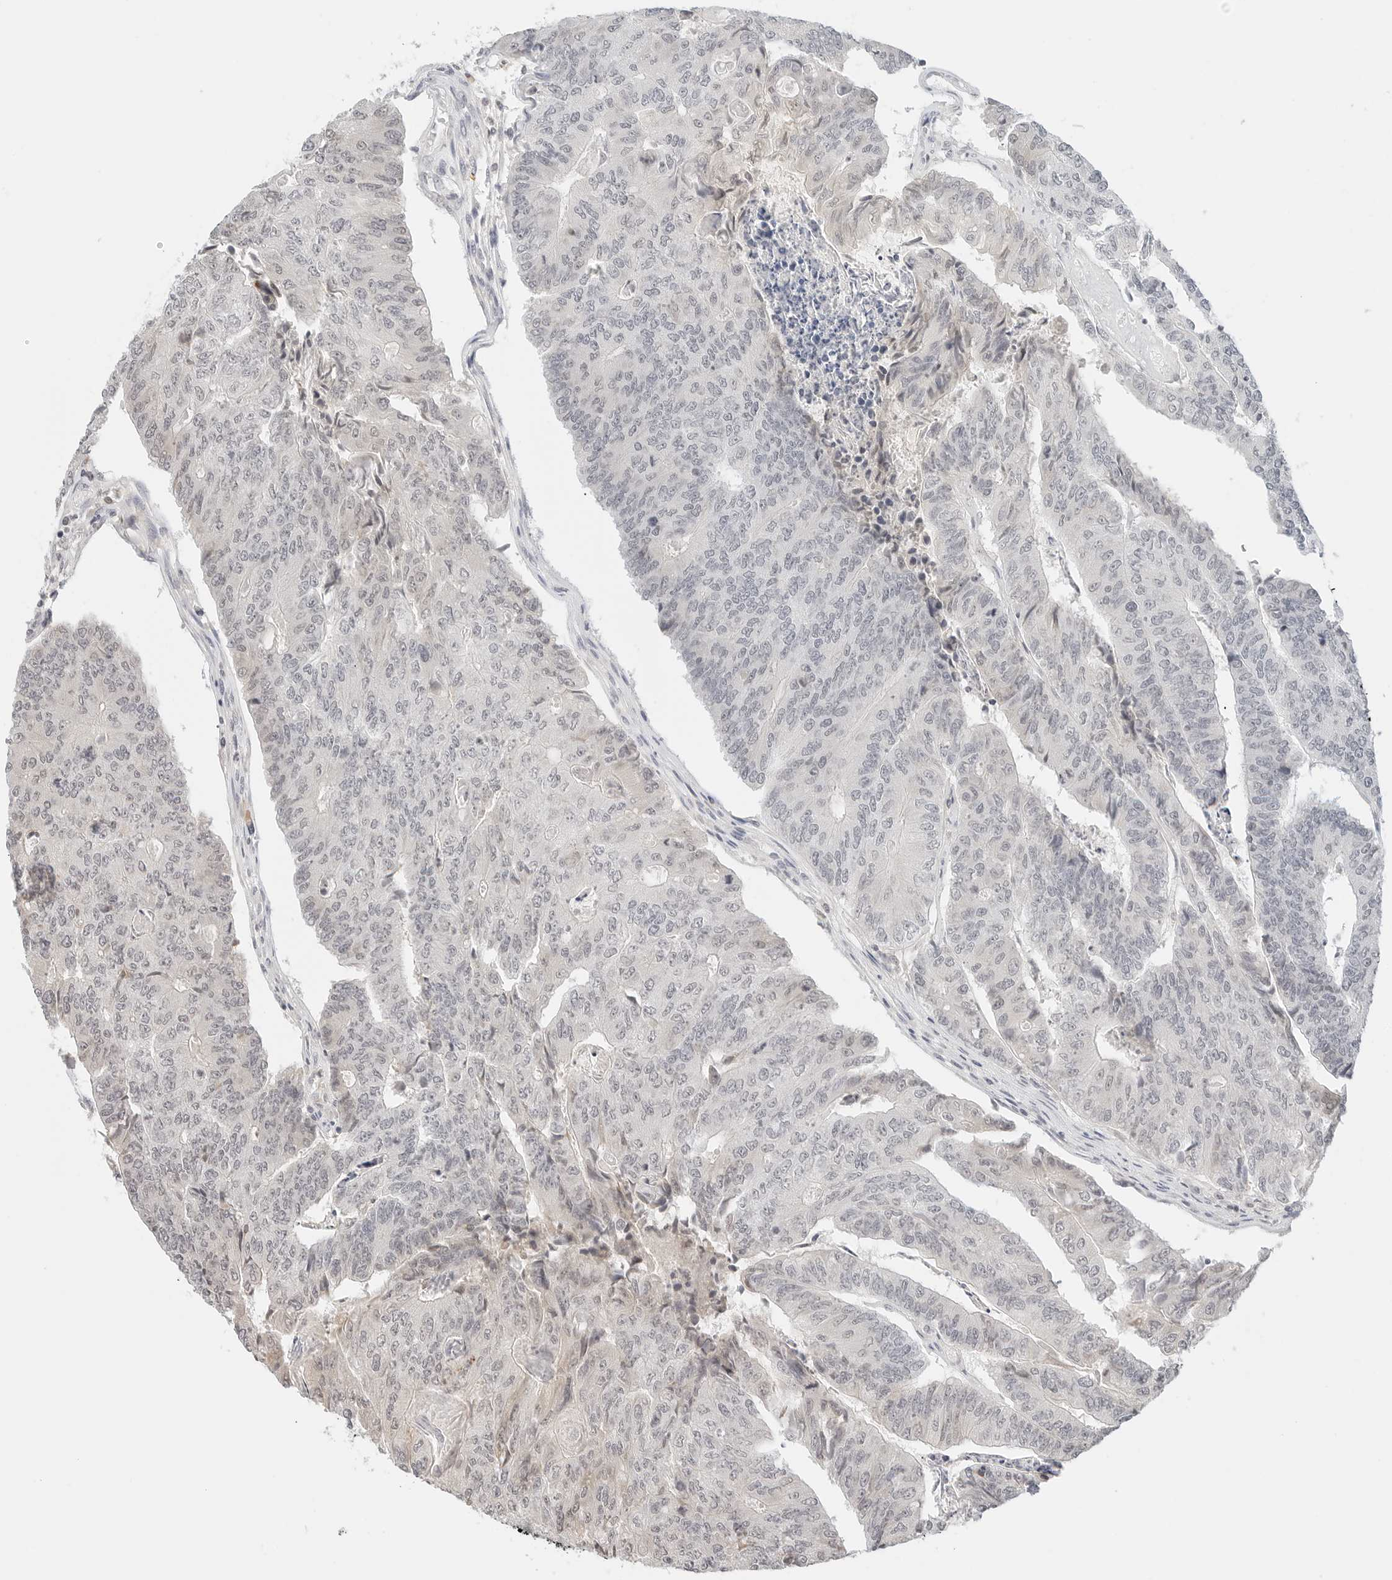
{"staining": {"intensity": "negative", "quantity": "none", "location": "none"}, "tissue": "colorectal cancer", "cell_type": "Tumor cells", "image_type": "cancer", "snomed": [{"axis": "morphology", "description": "Adenocarcinoma, NOS"}, {"axis": "topography", "description": "Colon"}], "caption": "This is a photomicrograph of immunohistochemistry (IHC) staining of colorectal cancer, which shows no staining in tumor cells. (DAB (3,3'-diaminobenzidine) IHC visualized using brightfield microscopy, high magnification).", "gene": "NEO1", "patient": {"sex": "female", "age": 67}}